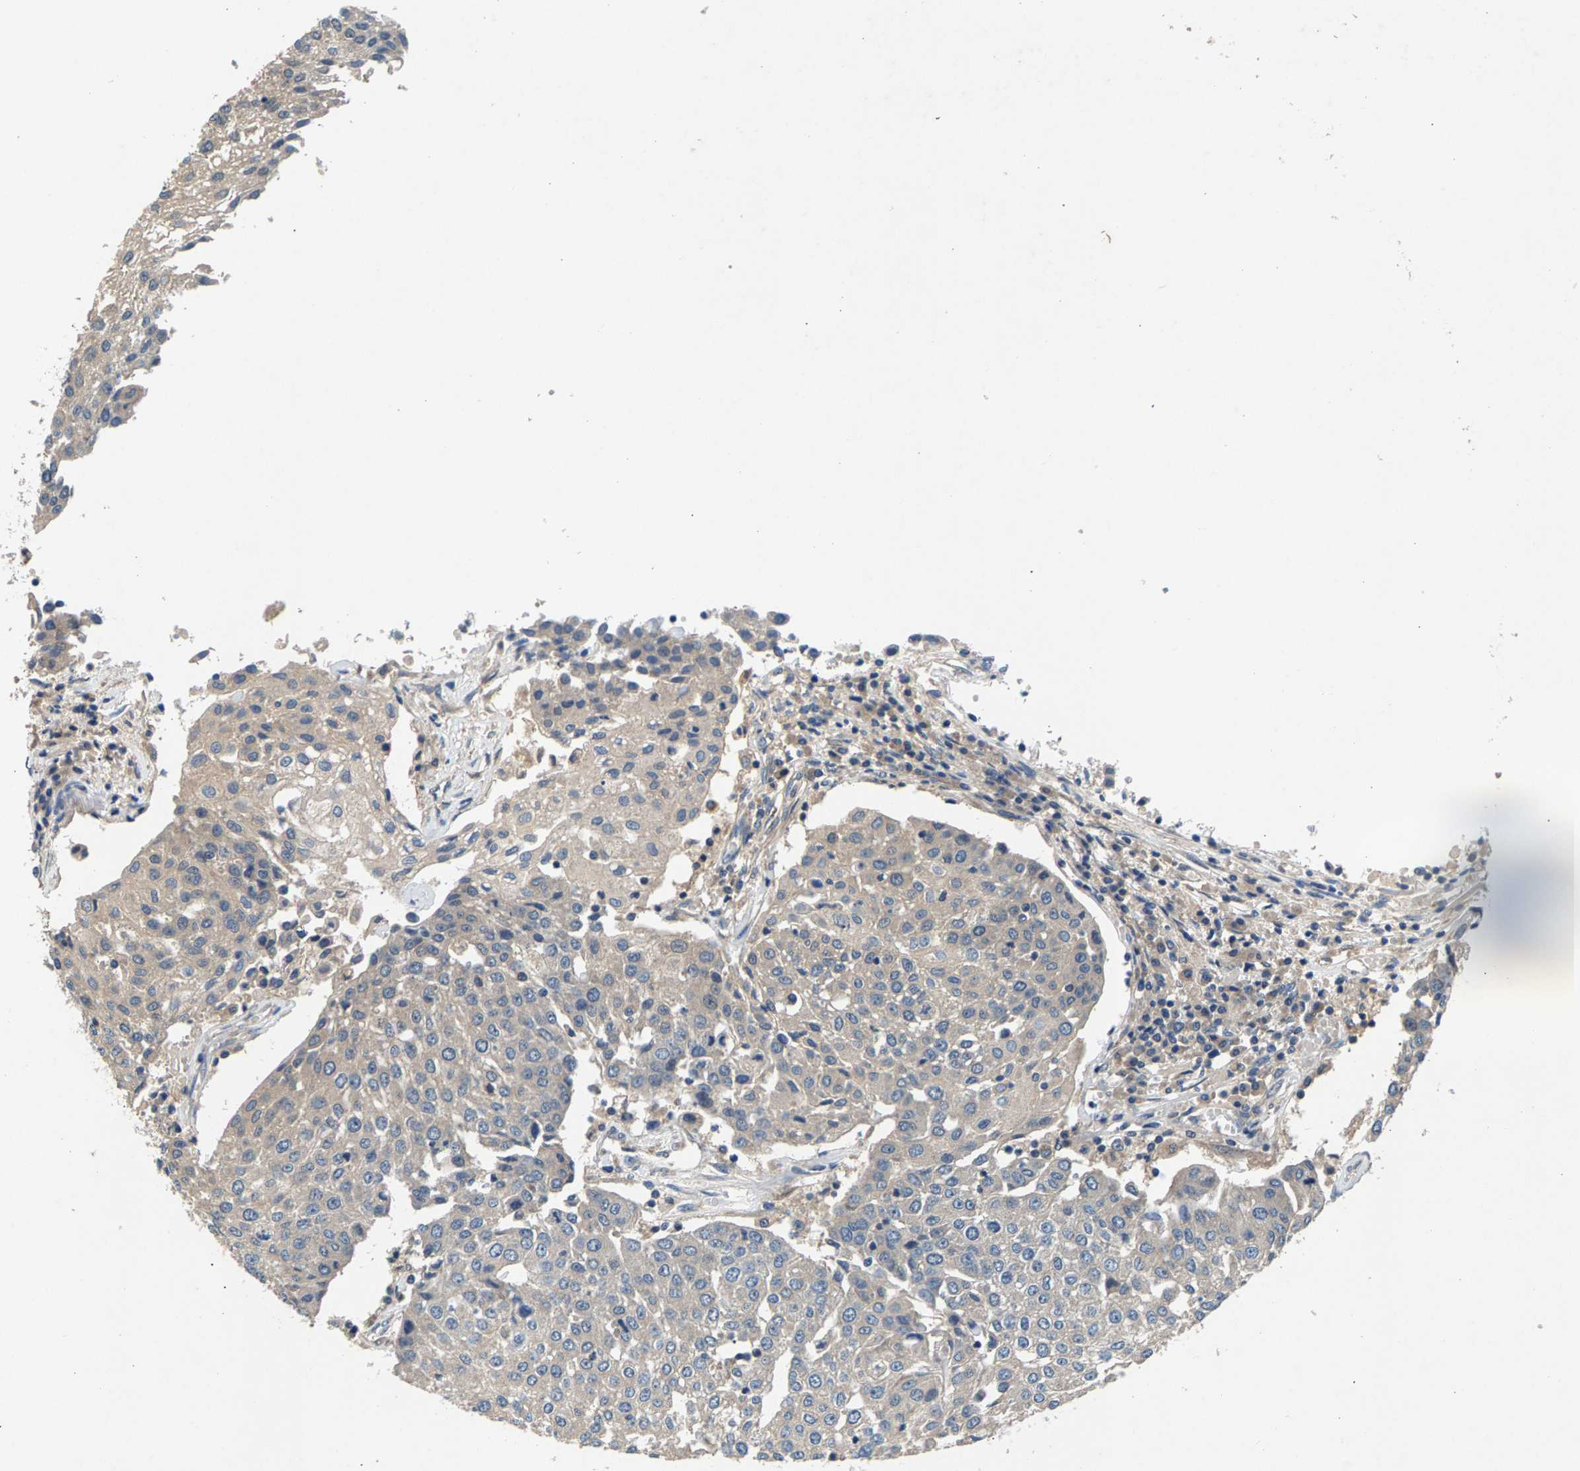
{"staining": {"intensity": "weak", "quantity": "25%-75%", "location": "cytoplasmic/membranous"}, "tissue": "urothelial cancer", "cell_type": "Tumor cells", "image_type": "cancer", "snomed": [{"axis": "morphology", "description": "Urothelial carcinoma, High grade"}, {"axis": "topography", "description": "Urinary bladder"}], "caption": "A low amount of weak cytoplasmic/membranous staining is seen in approximately 25%-75% of tumor cells in urothelial cancer tissue. (DAB IHC with brightfield microscopy, high magnification).", "gene": "NT5C", "patient": {"sex": "female", "age": 85}}